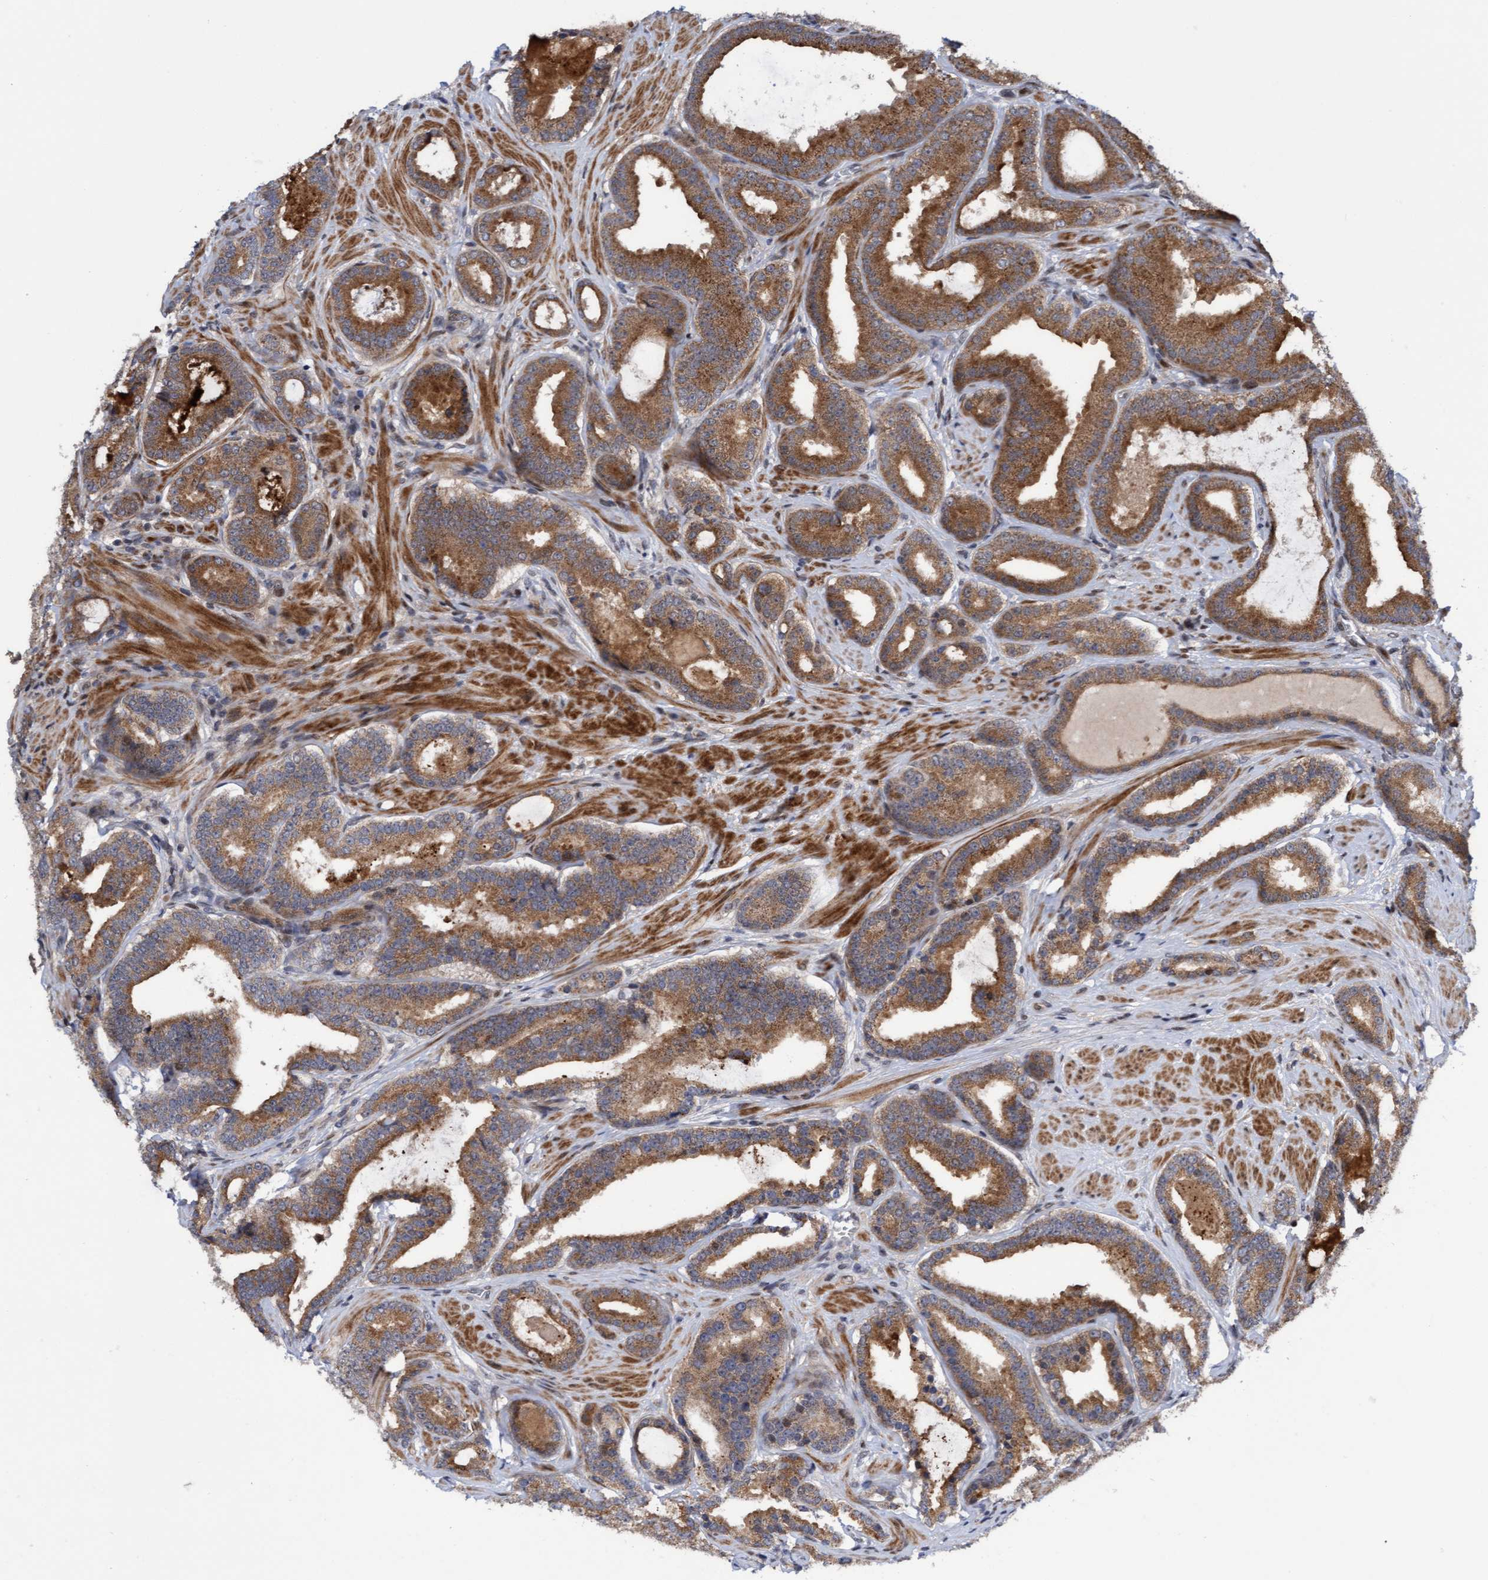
{"staining": {"intensity": "moderate", "quantity": ">75%", "location": "cytoplasmic/membranous"}, "tissue": "prostate cancer", "cell_type": "Tumor cells", "image_type": "cancer", "snomed": [{"axis": "morphology", "description": "Adenocarcinoma, High grade"}, {"axis": "topography", "description": "Prostate"}], "caption": "Human adenocarcinoma (high-grade) (prostate) stained with a brown dye exhibits moderate cytoplasmic/membranous positive staining in about >75% of tumor cells.", "gene": "ITFG1", "patient": {"sex": "male", "age": 60}}